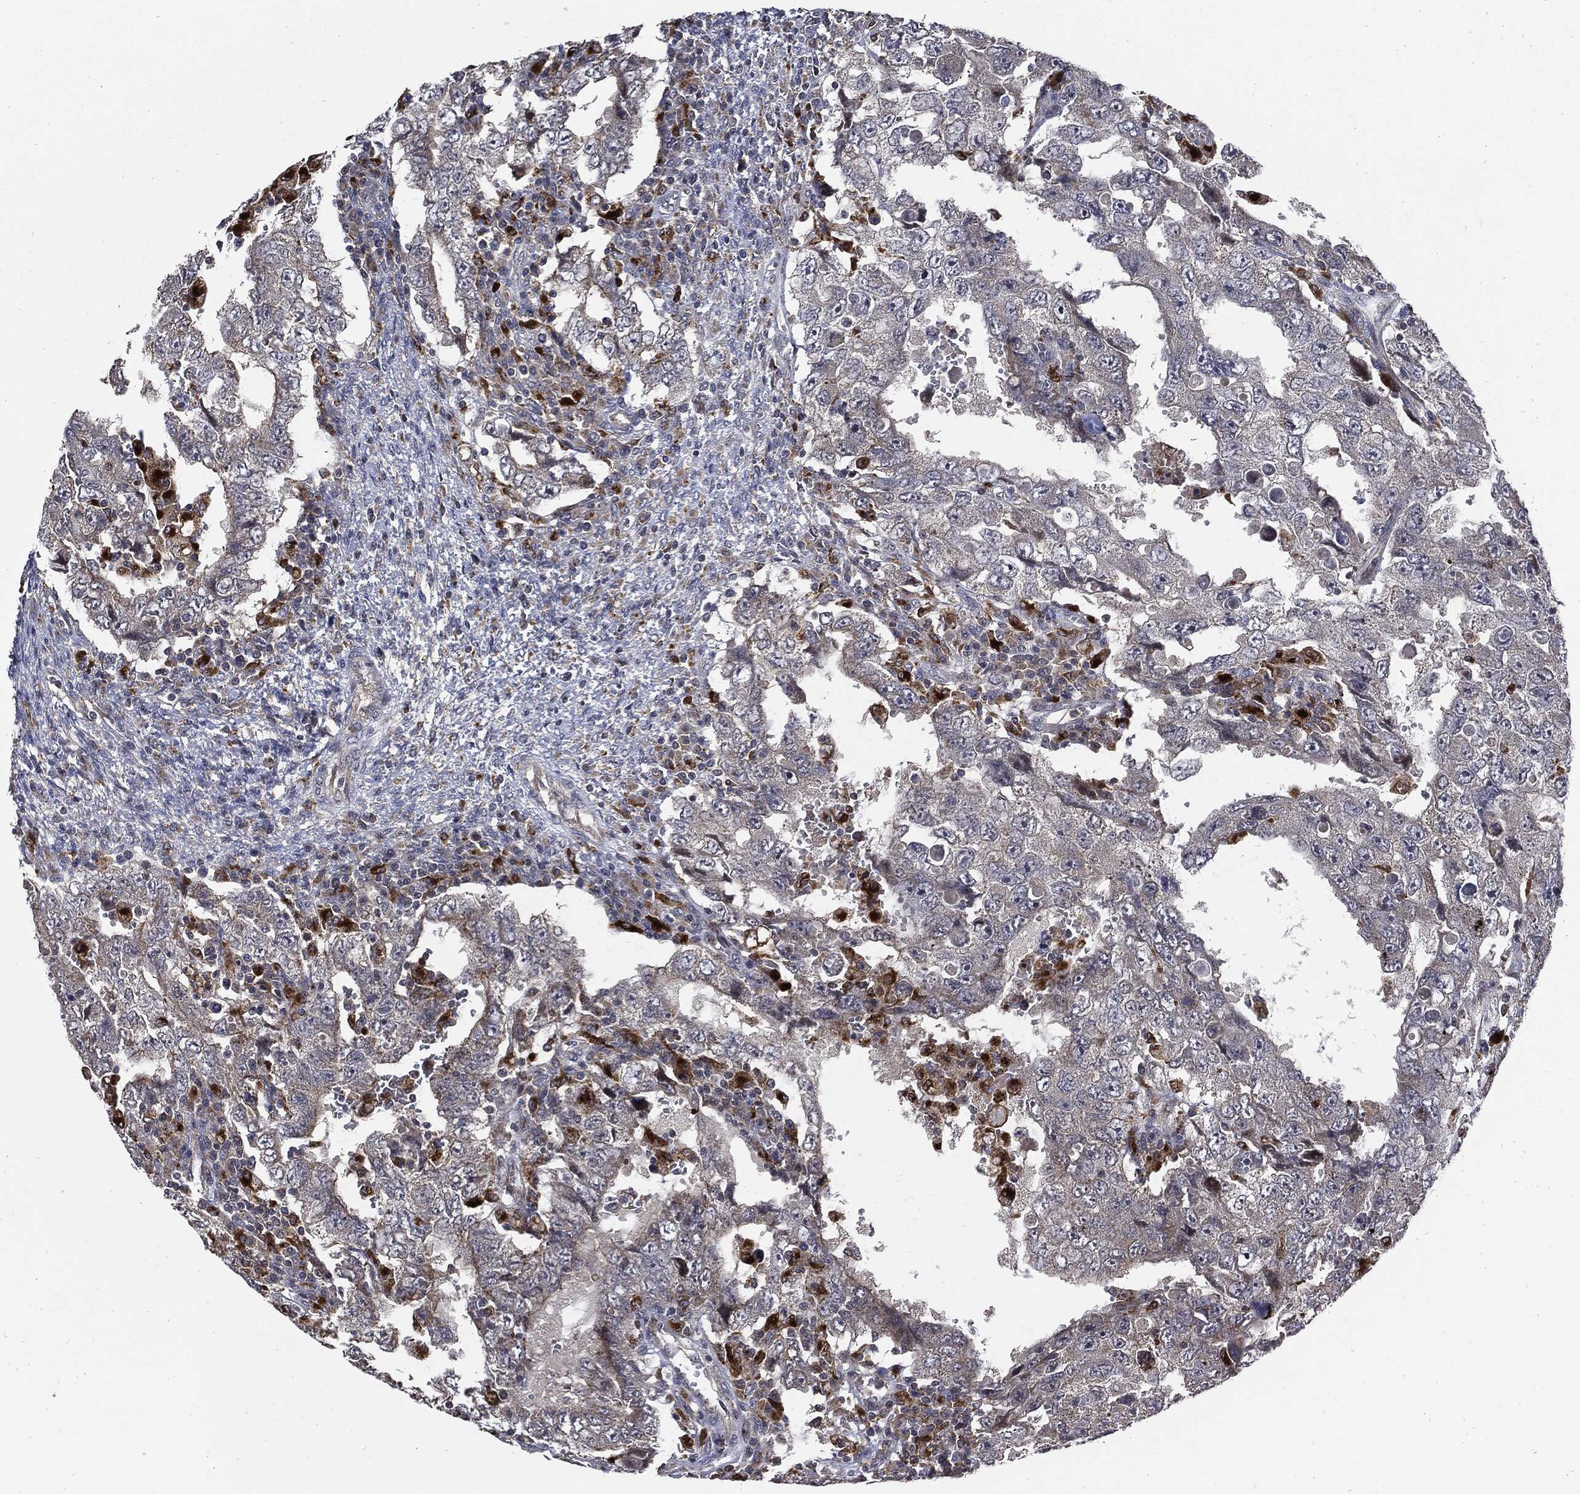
{"staining": {"intensity": "negative", "quantity": "none", "location": "none"}, "tissue": "testis cancer", "cell_type": "Tumor cells", "image_type": "cancer", "snomed": [{"axis": "morphology", "description": "Carcinoma, Embryonal, NOS"}, {"axis": "topography", "description": "Testis"}], "caption": "The micrograph displays no significant staining in tumor cells of testis cancer (embryonal carcinoma).", "gene": "SLC31A2", "patient": {"sex": "male", "age": 26}}